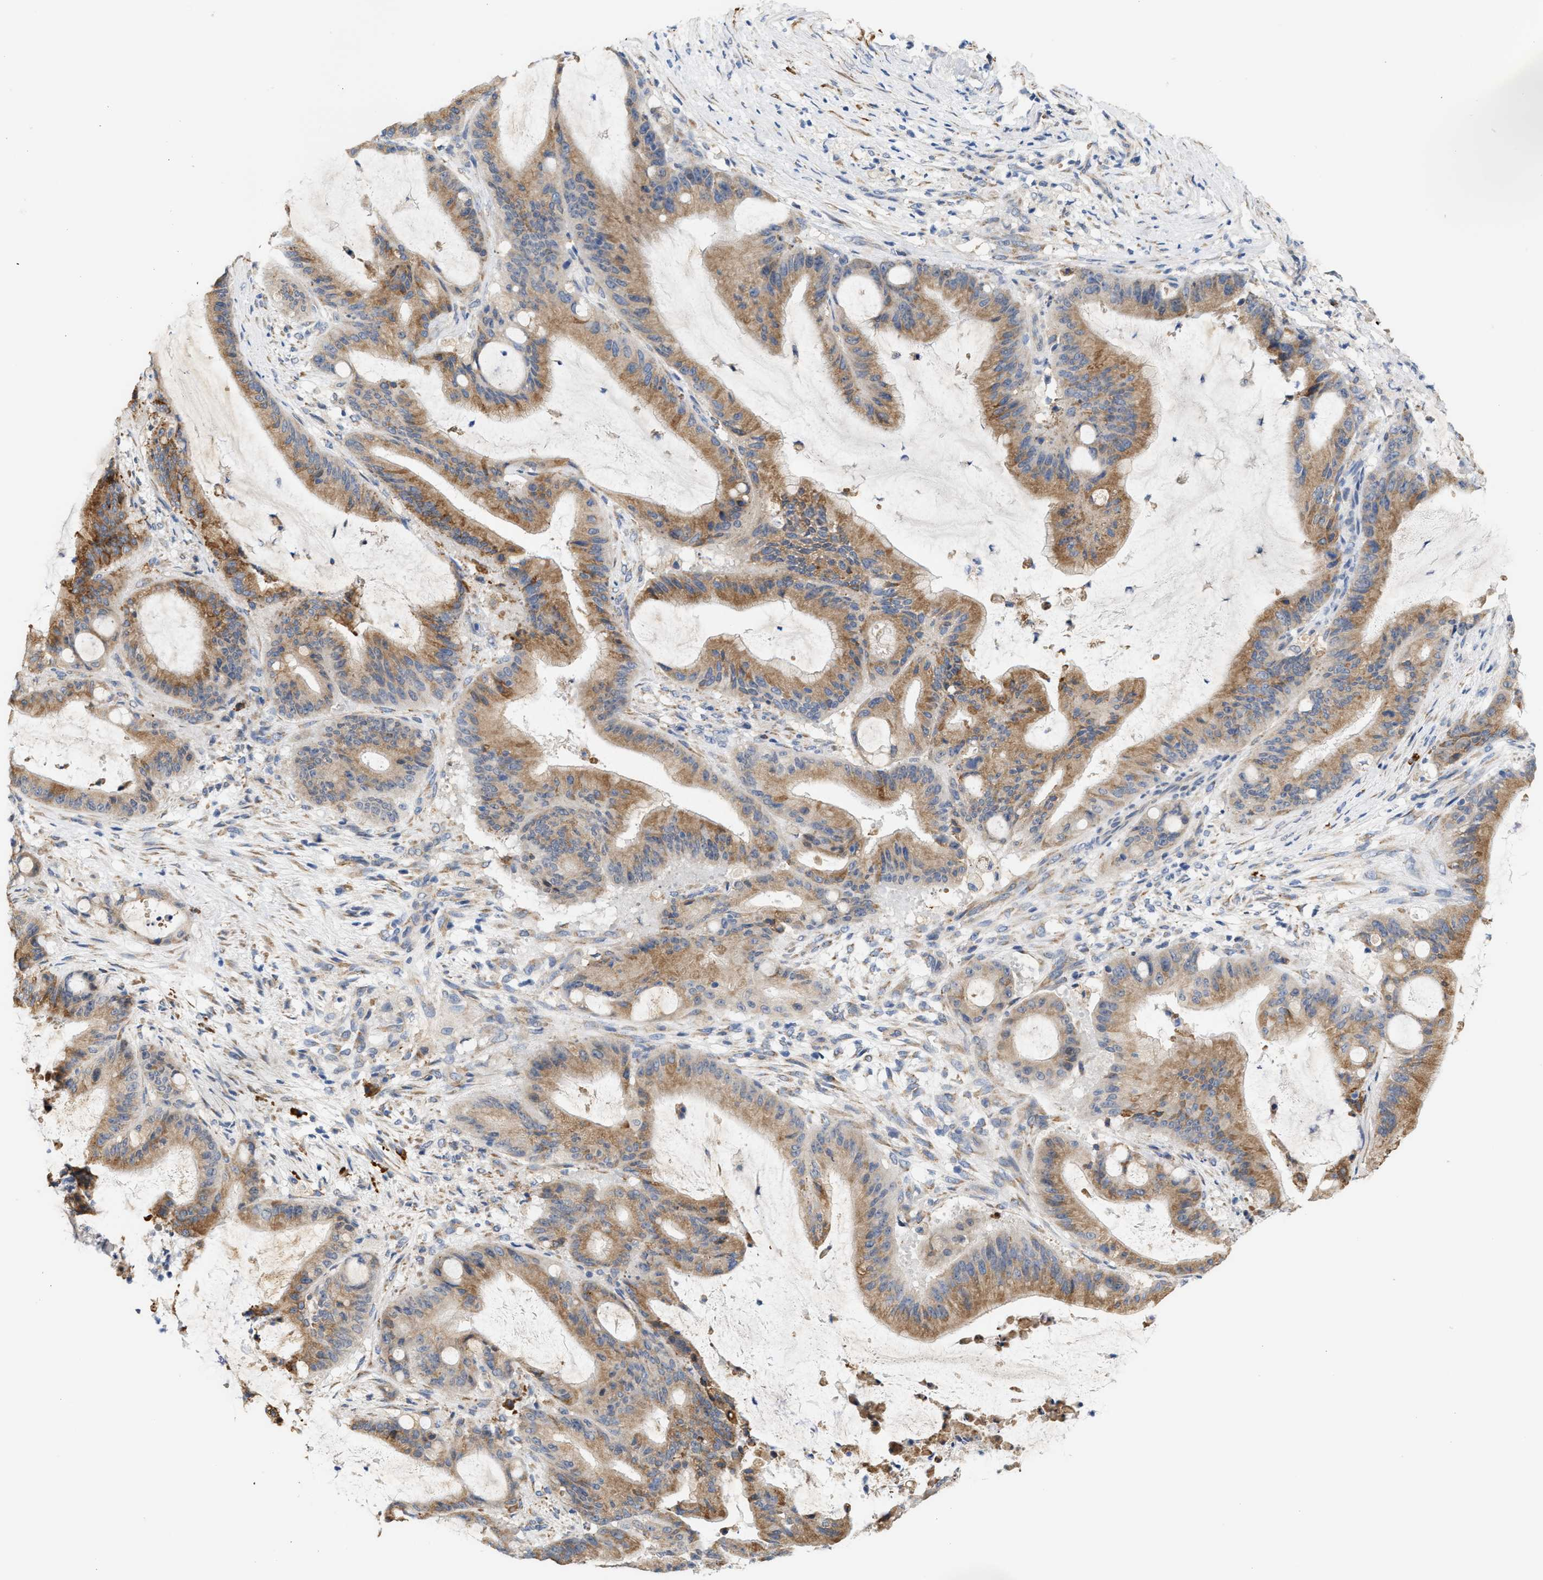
{"staining": {"intensity": "moderate", "quantity": ">75%", "location": "cytoplasmic/membranous"}, "tissue": "liver cancer", "cell_type": "Tumor cells", "image_type": "cancer", "snomed": [{"axis": "morphology", "description": "Normal tissue, NOS"}, {"axis": "morphology", "description": "Cholangiocarcinoma"}, {"axis": "topography", "description": "Liver"}, {"axis": "topography", "description": "Peripheral nerve tissue"}], "caption": "Liver cancer (cholangiocarcinoma) was stained to show a protein in brown. There is medium levels of moderate cytoplasmic/membranous staining in about >75% of tumor cells. Nuclei are stained in blue.", "gene": "RYR2", "patient": {"sex": "female", "age": 73}}